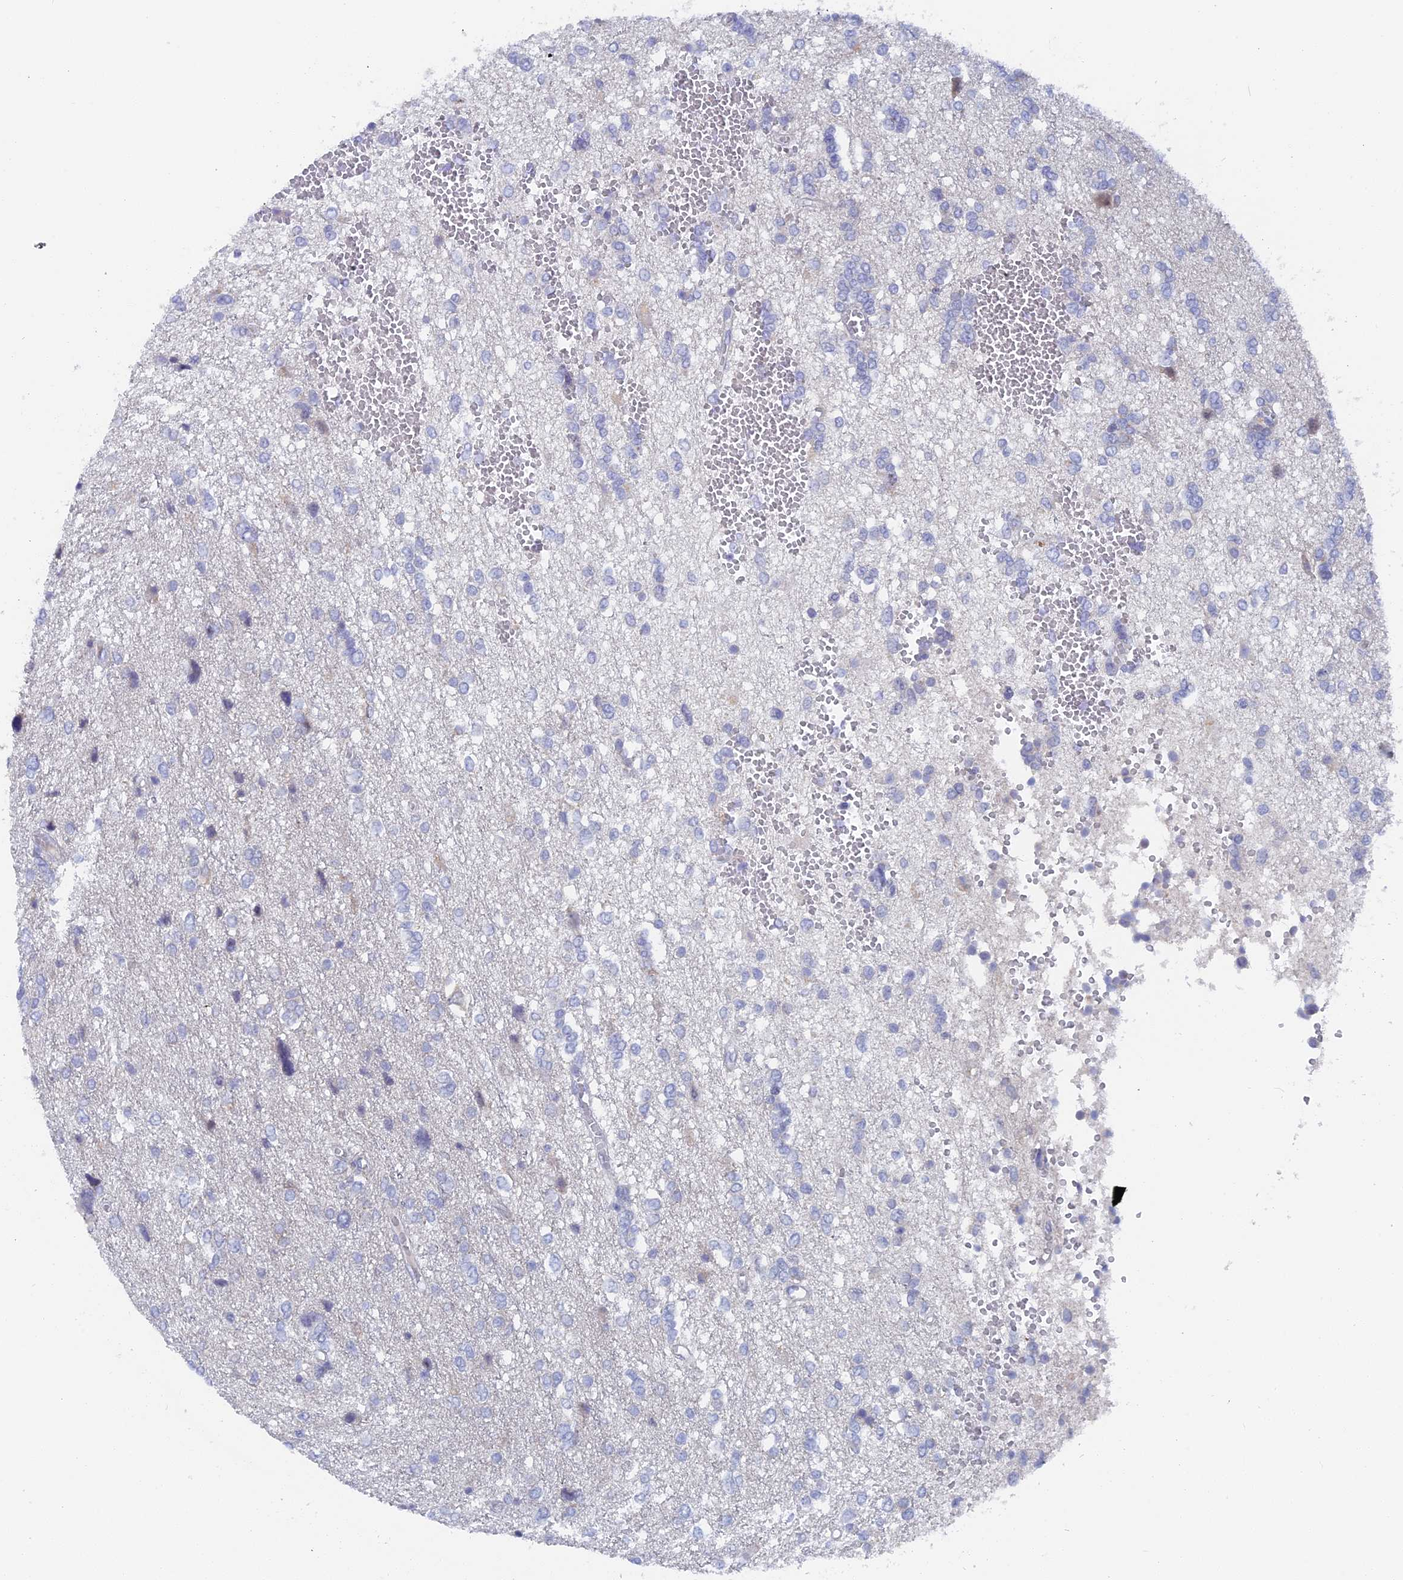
{"staining": {"intensity": "negative", "quantity": "none", "location": "none"}, "tissue": "glioma", "cell_type": "Tumor cells", "image_type": "cancer", "snomed": [{"axis": "morphology", "description": "Glioma, malignant, High grade"}, {"axis": "topography", "description": "Brain"}], "caption": "There is no significant positivity in tumor cells of malignant high-grade glioma.", "gene": "DACT3", "patient": {"sex": "female", "age": 59}}